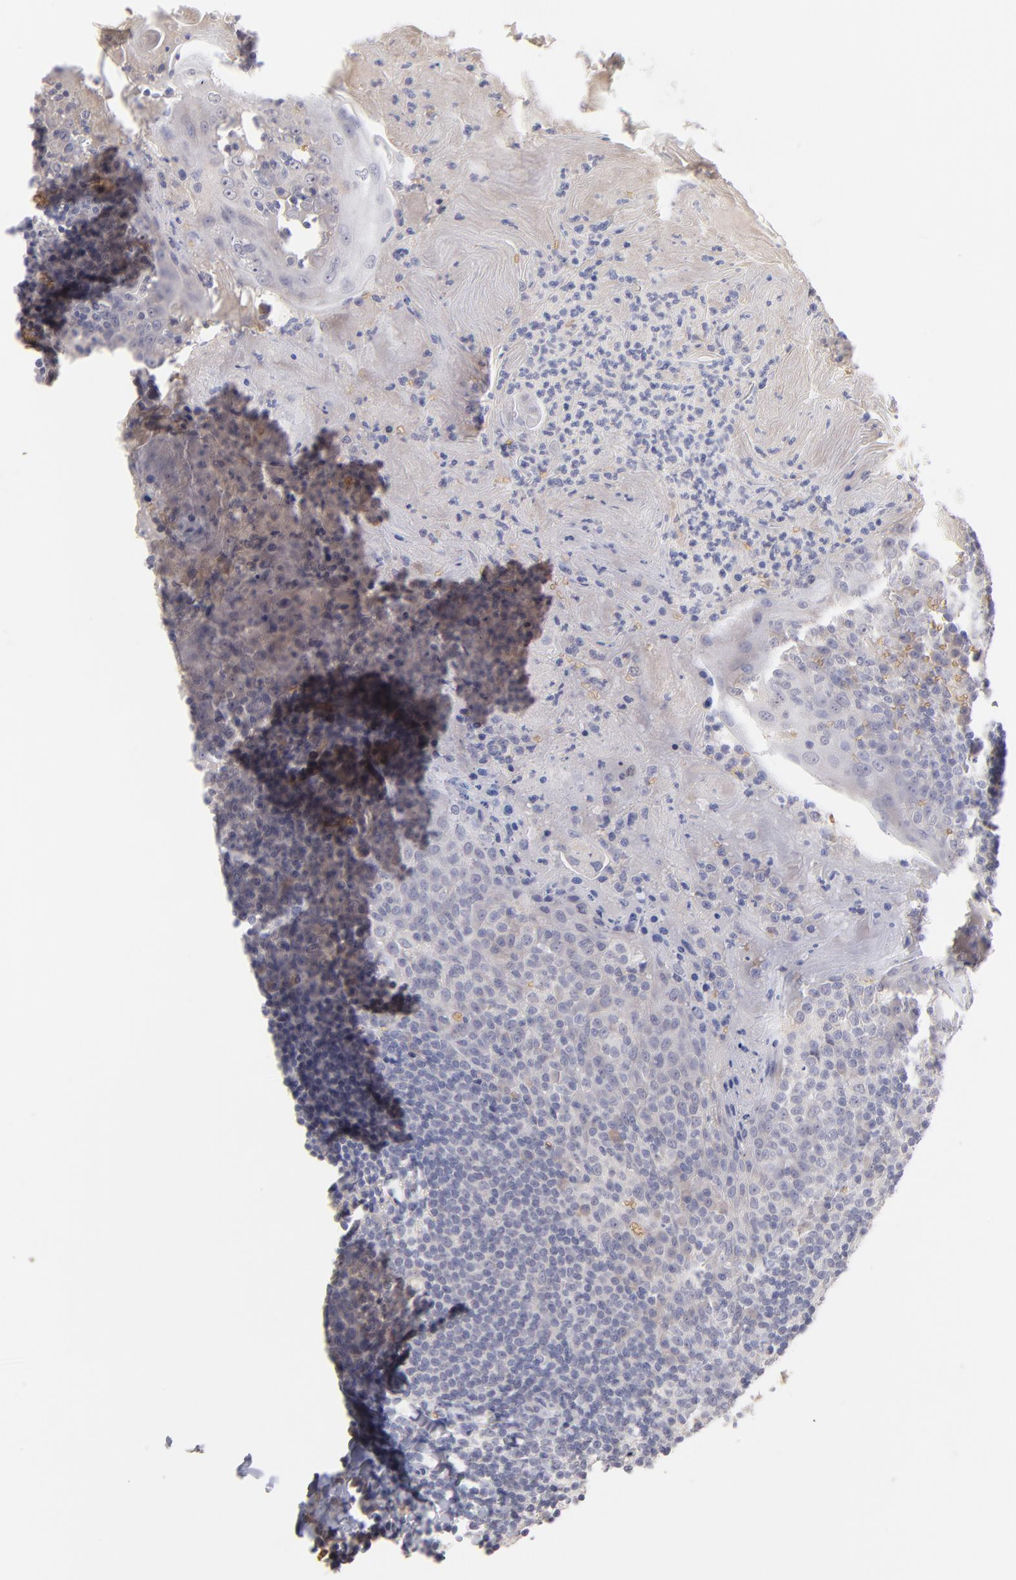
{"staining": {"intensity": "weak", "quantity": ">75%", "location": "cytoplasmic/membranous"}, "tissue": "tonsil", "cell_type": "Germinal center cells", "image_type": "normal", "snomed": [{"axis": "morphology", "description": "Normal tissue, NOS"}, {"axis": "topography", "description": "Tonsil"}], "caption": "Germinal center cells show weak cytoplasmic/membranous positivity in about >75% of cells in unremarkable tonsil.", "gene": "F13B", "patient": {"sex": "male", "age": 31}}